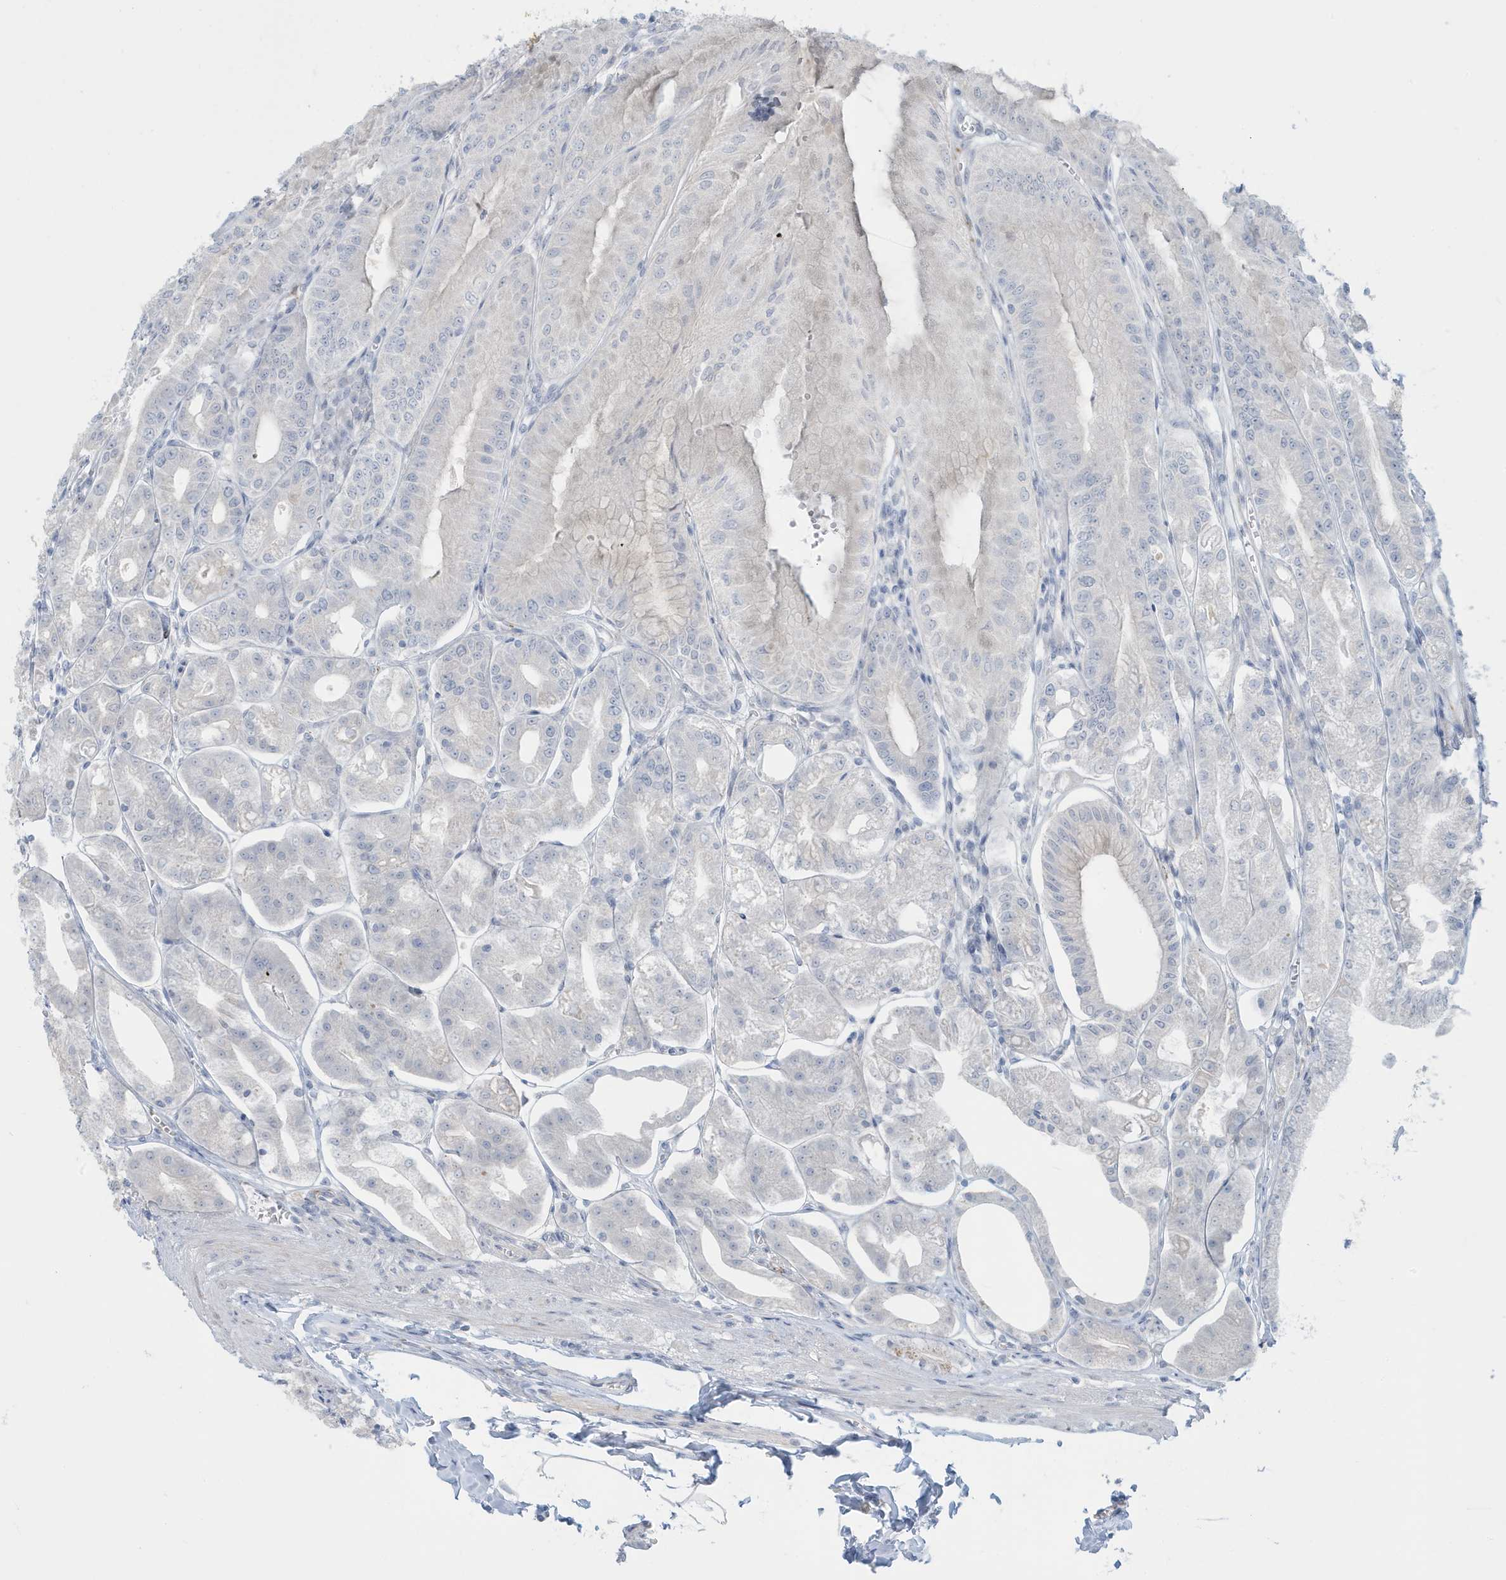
{"staining": {"intensity": "strong", "quantity": "<25%", "location": "cytoplasmic/membranous"}, "tissue": "stomach", "cell_type": "Glandular cells", "image_type": "normal", "snomed": [{"axis": "morphology", "description": "Normal tissue, NOS"}, {"axis": "topography", "description": "Stomach, lower"}], "caption": "Immunohistochemical staining of normal human stomach demonstrates strong cytoplasmic/membranous protein positivity in about <25% of glandular cells. (IHC, brightfield microscopy, high magnification).", "gene": "PERM1", "patient": {"sex": "male", "age": 71}}